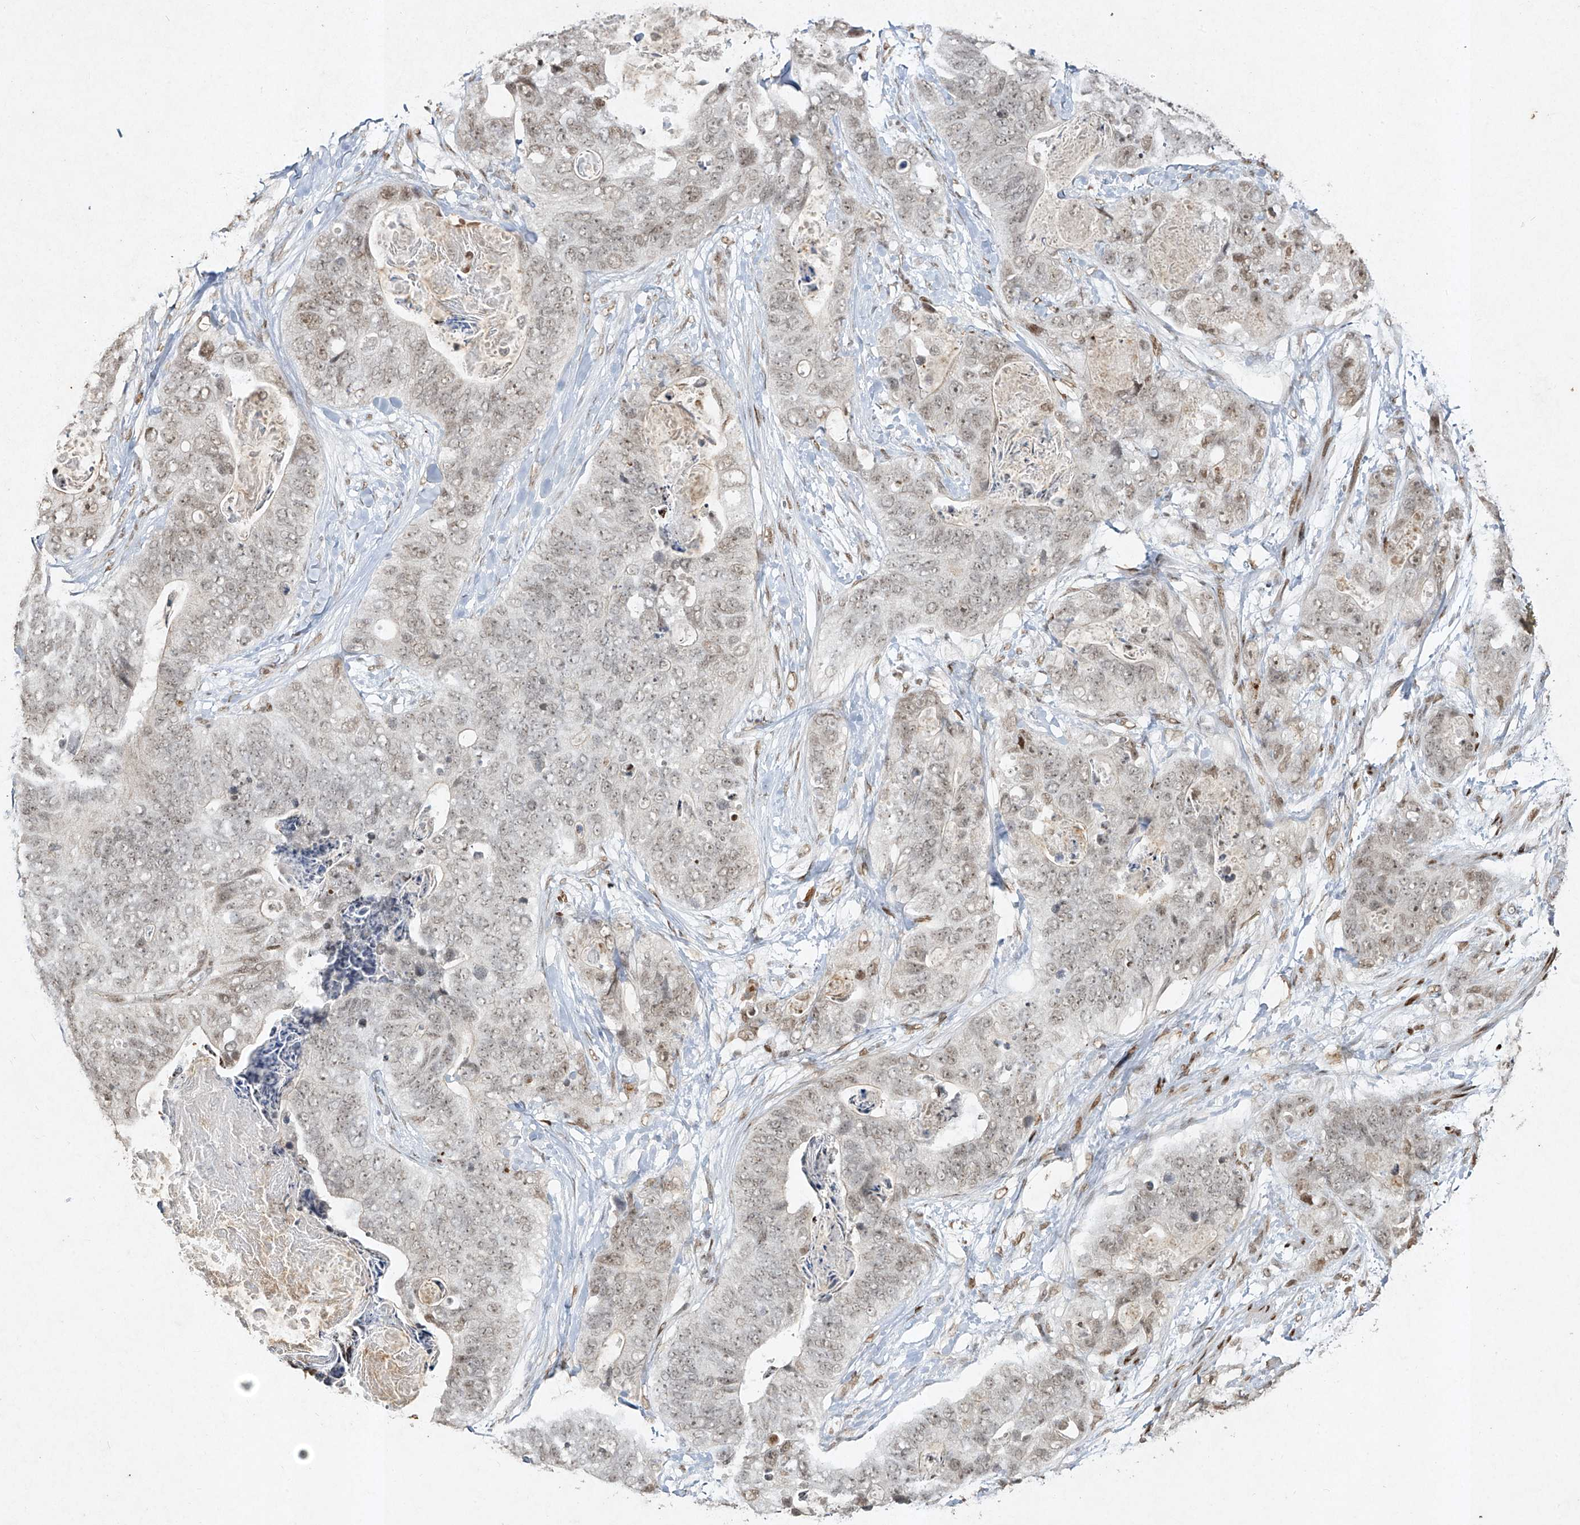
{"staining": {"intensity": "weak", "quantity": "<25%", "location": "nuclear"}, "tissue": "stomach cancer", "cell_type": "Tumor cells", "image_type": "cancer", "snomed": [{"axis": "morphology", "description": "Adenocarcinoma, NOS"}, {"axis": "topography", "description": "Stomach"}], "caption": "The histopathology image displays no staining of tumor cells in adenocarcinoma (stomach). The staining was performed using DAB (3,3'-diaminobenzidine) to visualize the protein expression in brown, while the nuclei were stained in blue with hematoxylin (Magnification: 20x).", "gene": "ATRIP", "patient": {"sex": "female", "age": 89}}